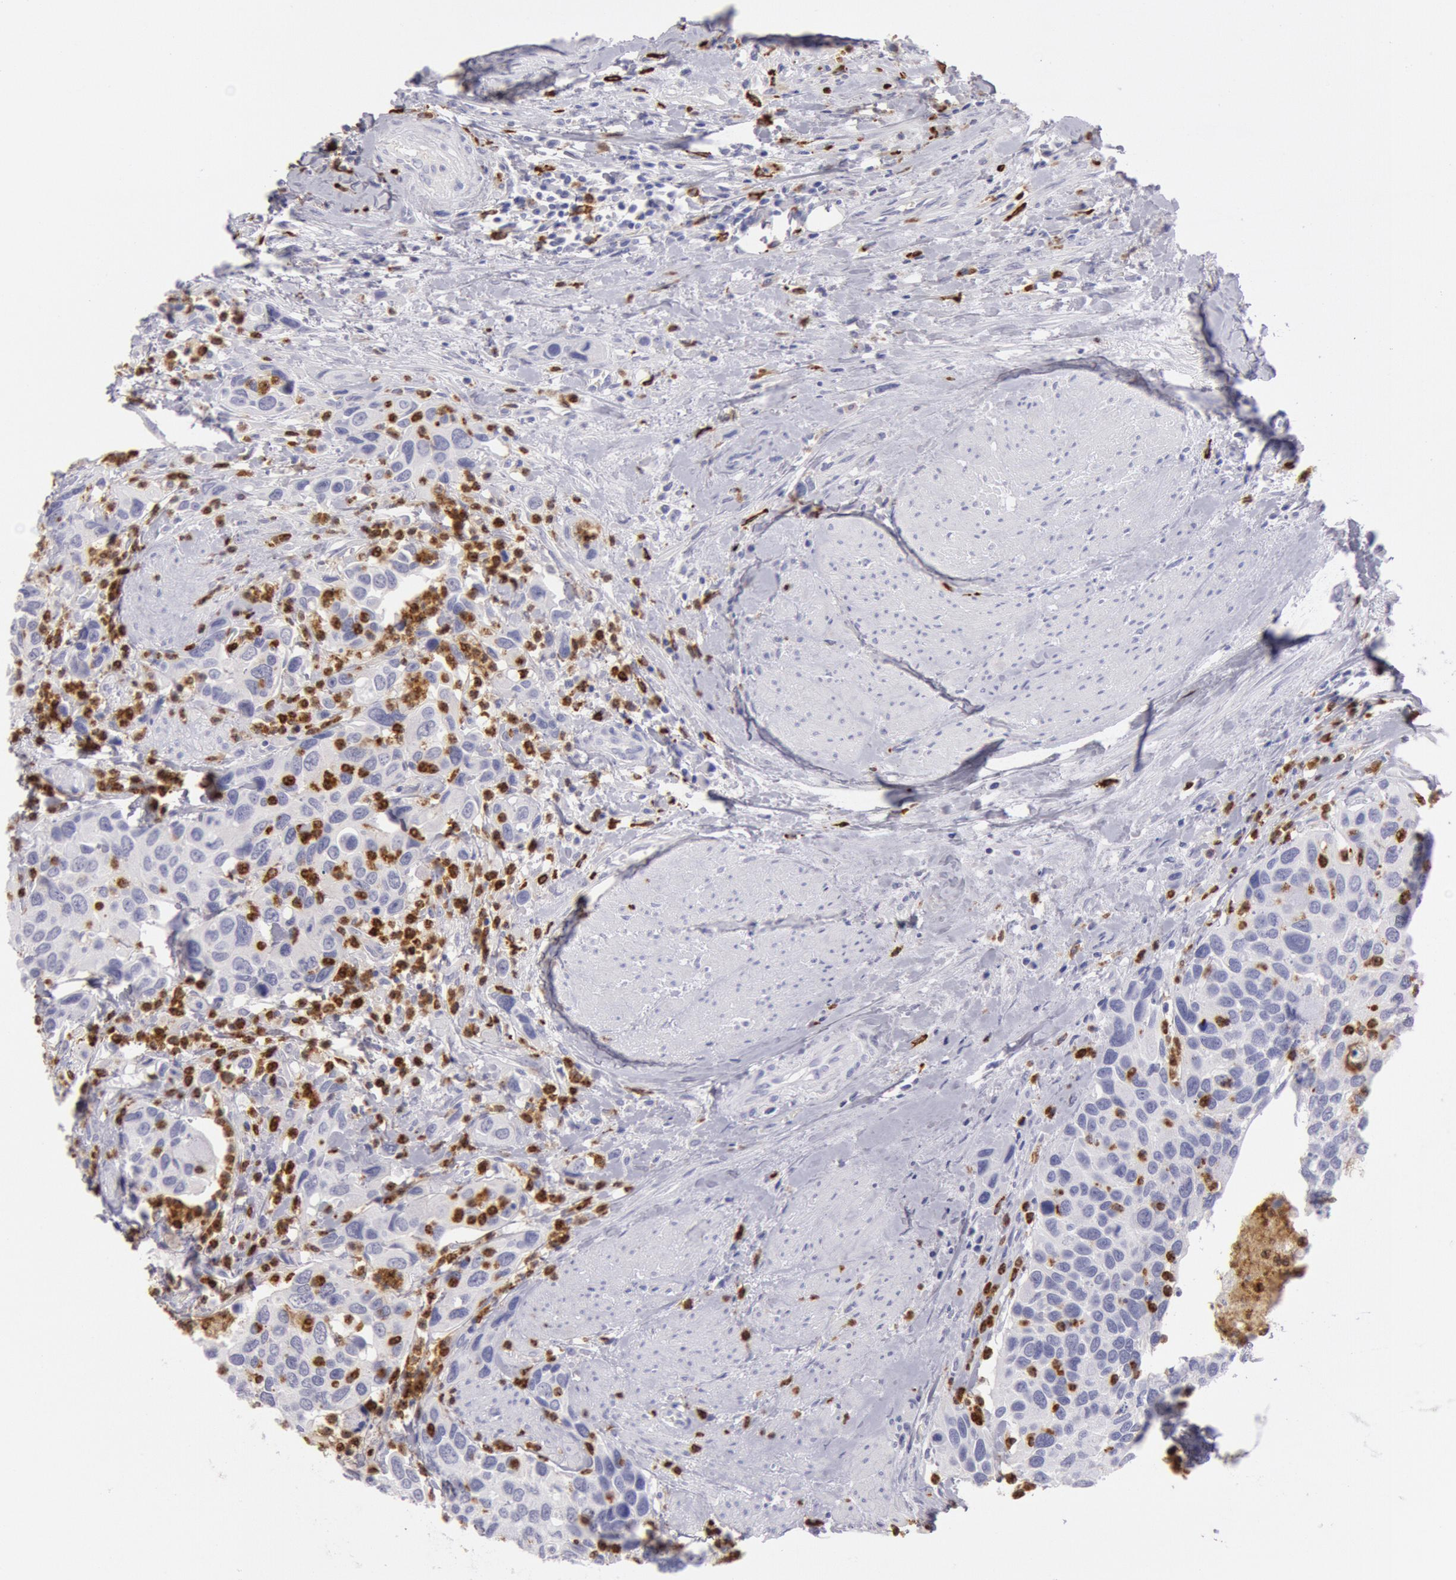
{"staining": {"intensity": "negative", "quantity": "none", "location": "none"}, "tissue": "urothelial cancer", "cell_type": "Tumor cells", "image_type": "cancer", "snomed": [{"axis": "morphology", "description": "Urothelial carcinoma, High grade"}, {"axis": "topography", "description": "Urinary bladder"}], "caption": "There is no significant positivity in tumor cells of urothelial carcinoma (high-grade). (Immunohistochemistry, brightfield microscopy, high magnification).", "gene": "FCN1", "patient": {"sex": "male", "age": 66}}